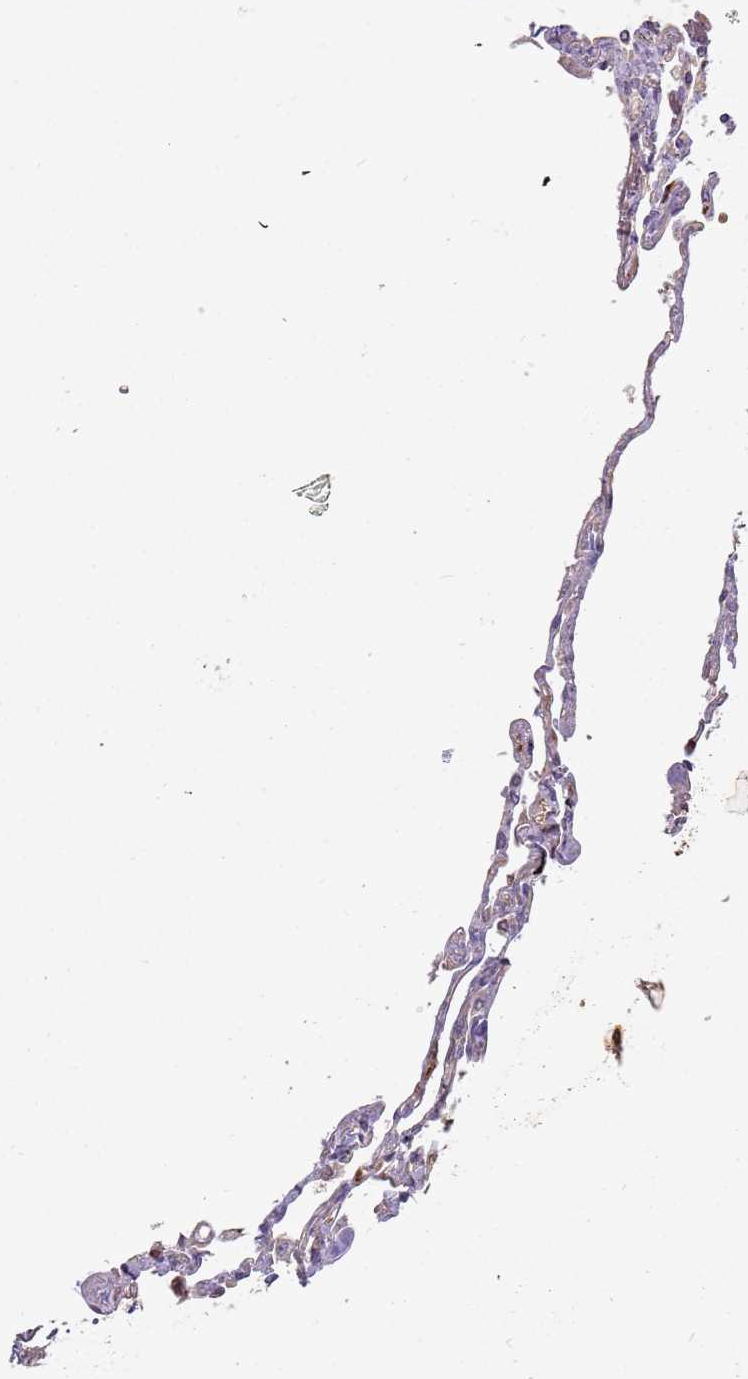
{"staining": {"intensity": "weak", "quantity": "25%-75%", "location": "cytoplasmic/membranous"}, "tissue": "lung", "cell_type": "Alveolar cells", "image_type": "normal", "snomed": [{"axis": "morphology", "description": "Normal tissue, NOS"}, {"axis": "topography", "description": "Lung"}], "caption": "Immunohistochemical staining of unremarkable human lung displays low levels of weak cytoplasmic/membranous expression in approximately 25%-75% of alveolar cells. (IHC, brightfield microscopy, high magnification).", "gene": "NBPF4", "patient": {"sex": "female", "age": 67}}